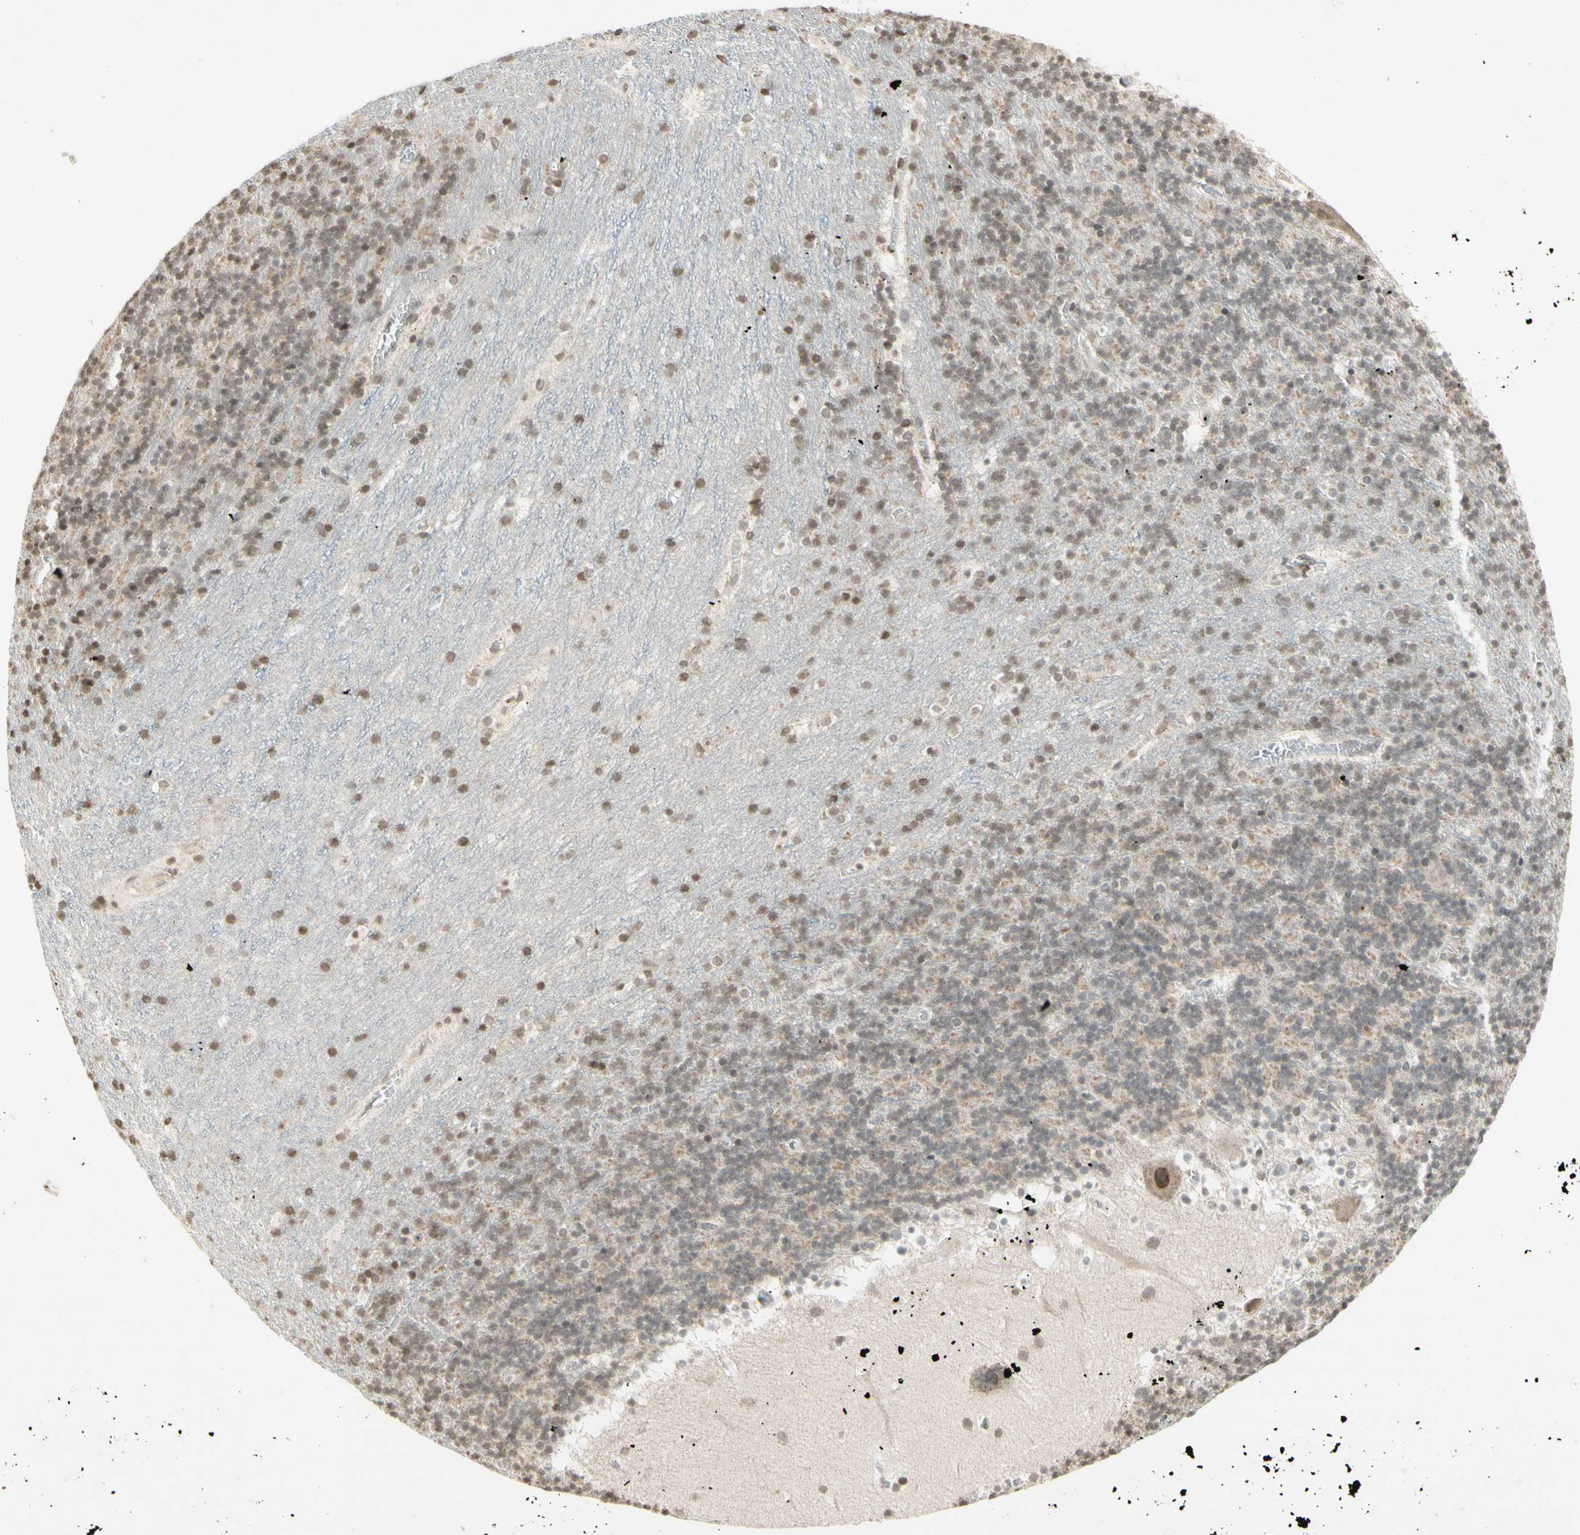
{"staining": {"intensity": "weak", "quantity": "<25%", "location": "cytoplasmic/membranous,nuclear"}, "tissue": "cerebellum", "cell_type": "Cells in granular layer", "image_type": "normal", "snomed": [{"axis": "morphology", "description": "Normal tissue, NOS"}, {"axis": "topography", "description": "Cerebellum"}], "caption": "Normal cerebellum was stained to show a protein in brown. There is no significant positivity in cells in granular layer.", "gene": "CCNI", "patient": {"sex": "male", "age": 45}}